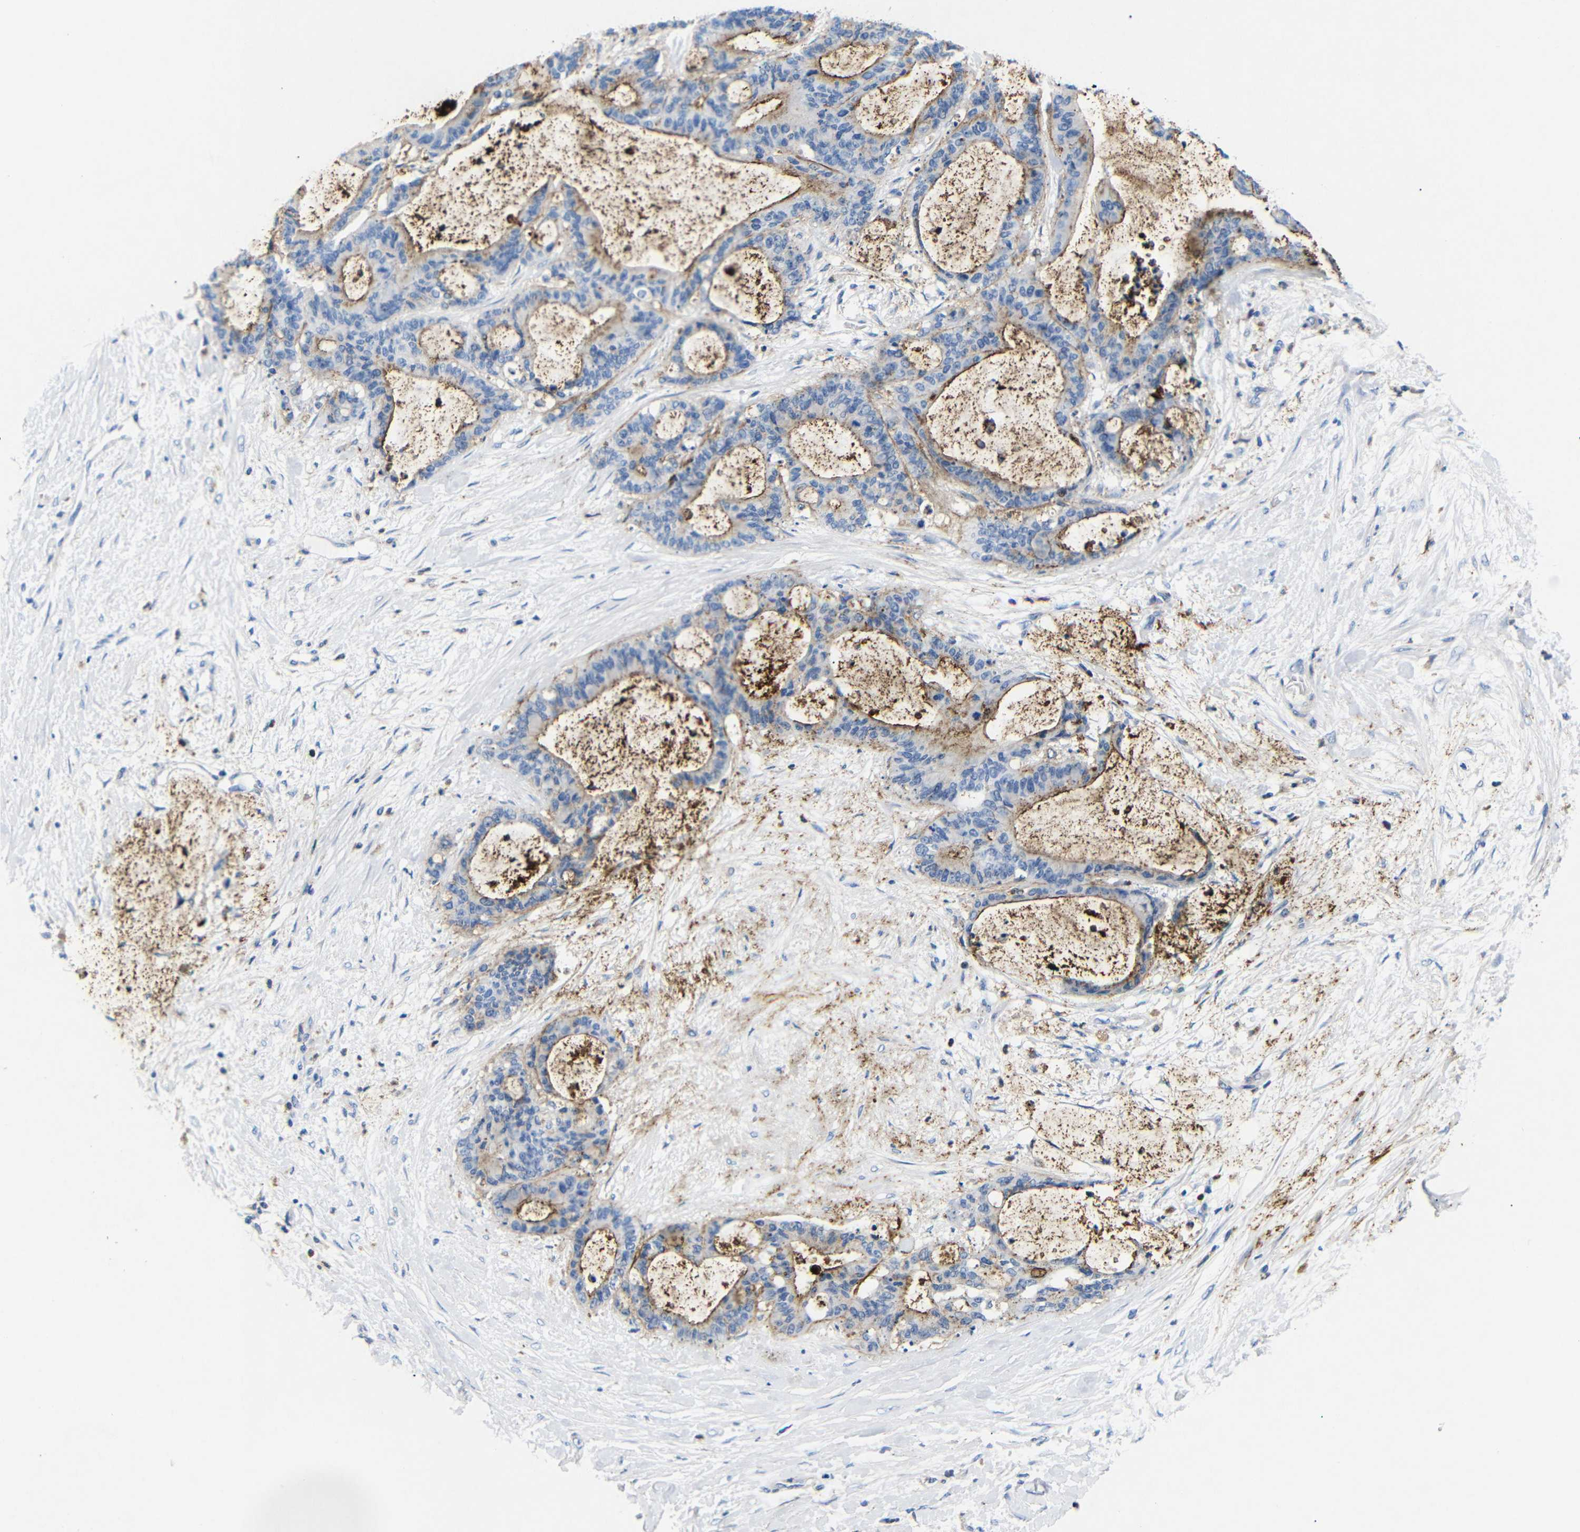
{"staining": {"intensity": "moderate", "quantity": "<25%", "location": "cytoplasmic/membranous"}, "tissue": "liver cancer", "cell_type": "Tumor cells", "image_type": "cancer", "snomed": [{"axis": "morphology", "description": "Cholangiocarcinoma"}, {"axis": "topography", "description": "Liver"}], "caption": "Brown immunohistochemical staining in liver cholangiocarcinoma reveals moderate cytoplasmic/membranous positivity in about <25% of tumor cells.", "gene": "SDCBP", "patient": {"sex": "female", "age": 73}}